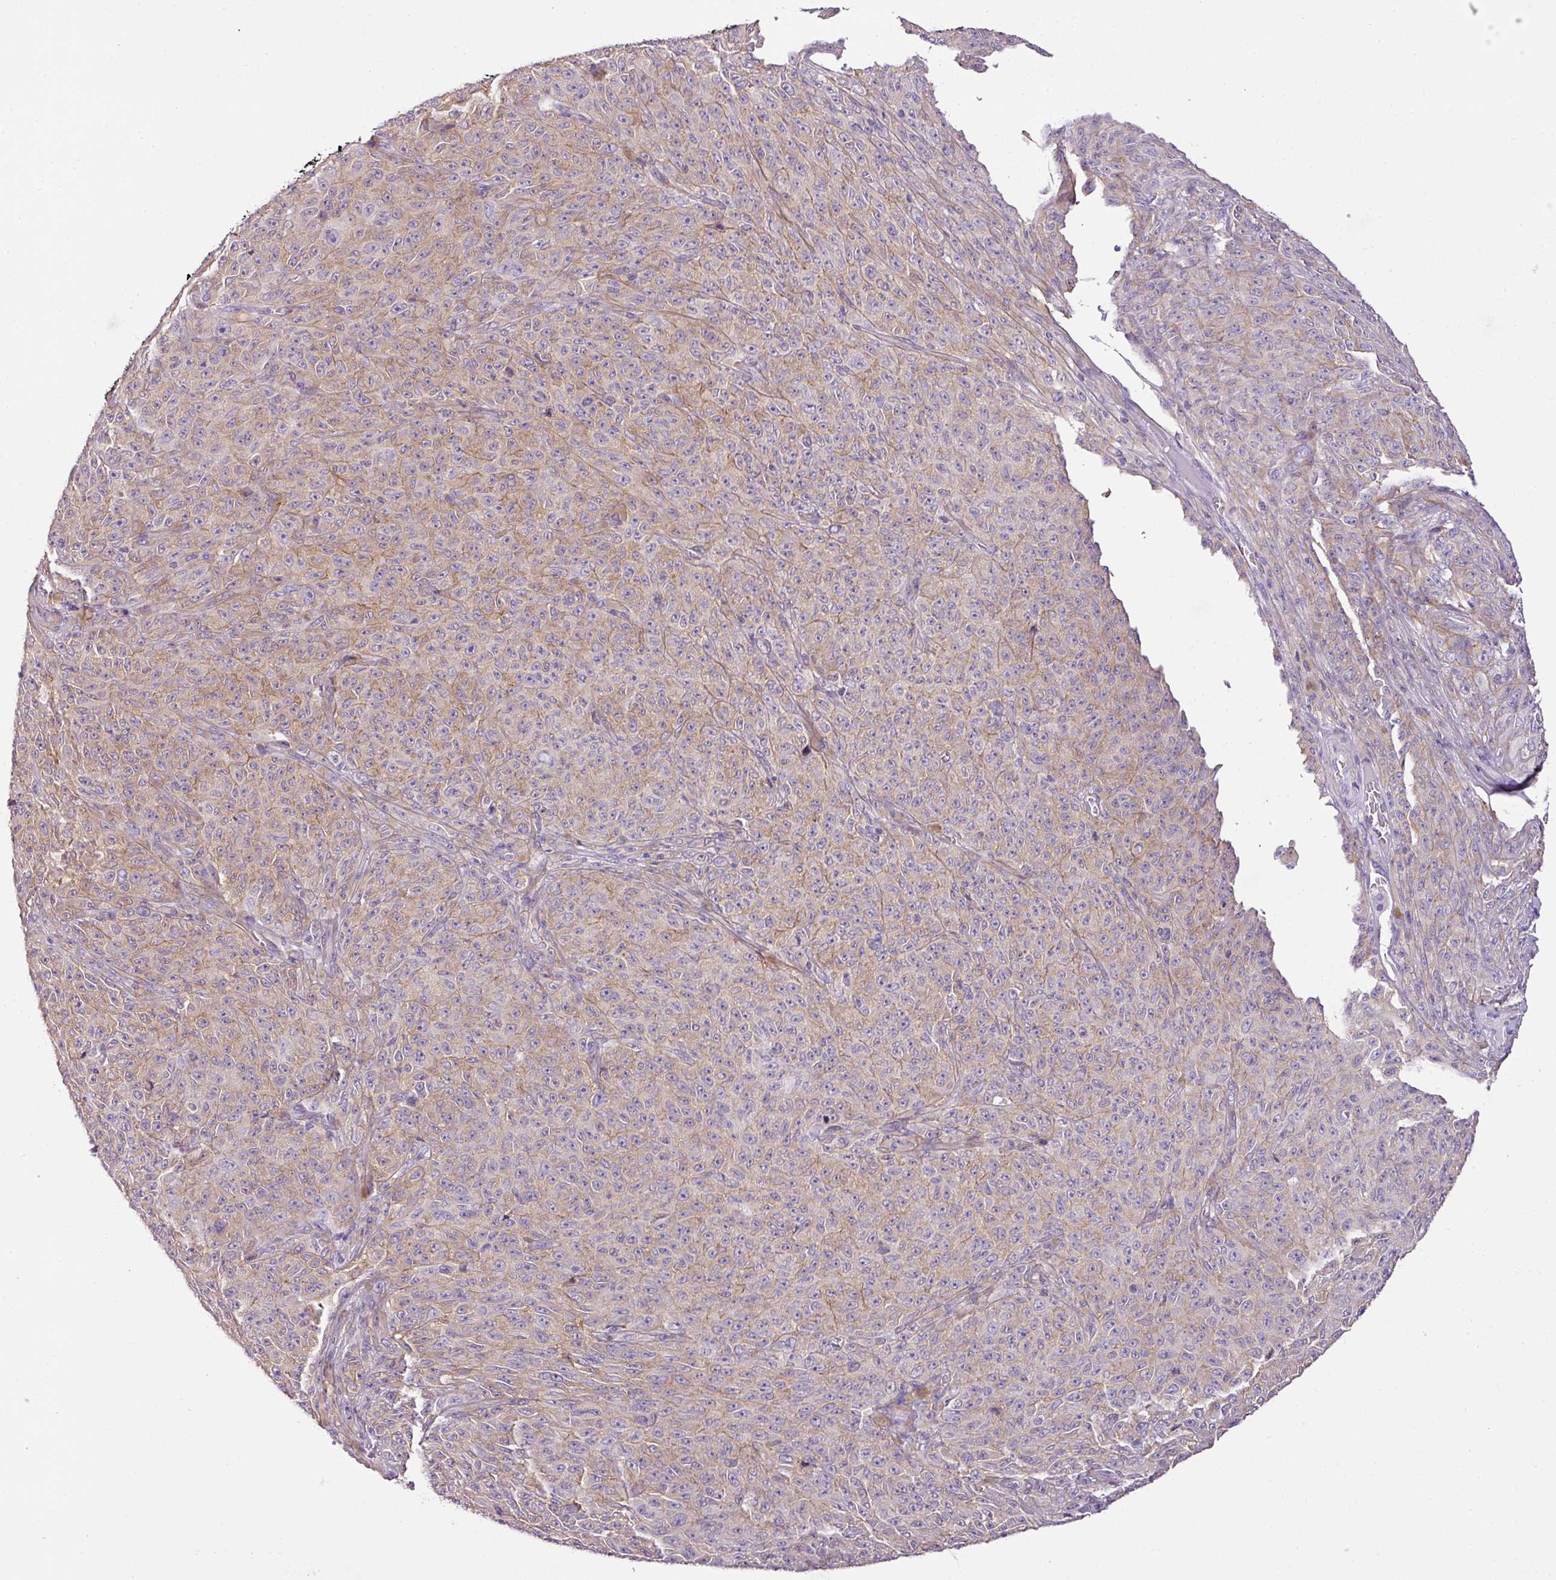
{"staining": {"intensity": "weak", "quantity": "25%-75%", "location": "cytoplasmic/membranous"}, "tissue": "melanoma", "cell_type": "Tumor cells", "image_type": "cancer", "snomed": [{"axis": "morphology", "description": "Malignant melanoma, NOS"}, {"axis": "topography", "description": "Skin"}], "caption": "Malignant melanoma stained with a brown dye displays weak cytoplasmic/membranous positive positivity in approximately 25%-75% of tumor cells.", "gene": "PARD6G", "patient": {"sex": "female", "age": 82}}